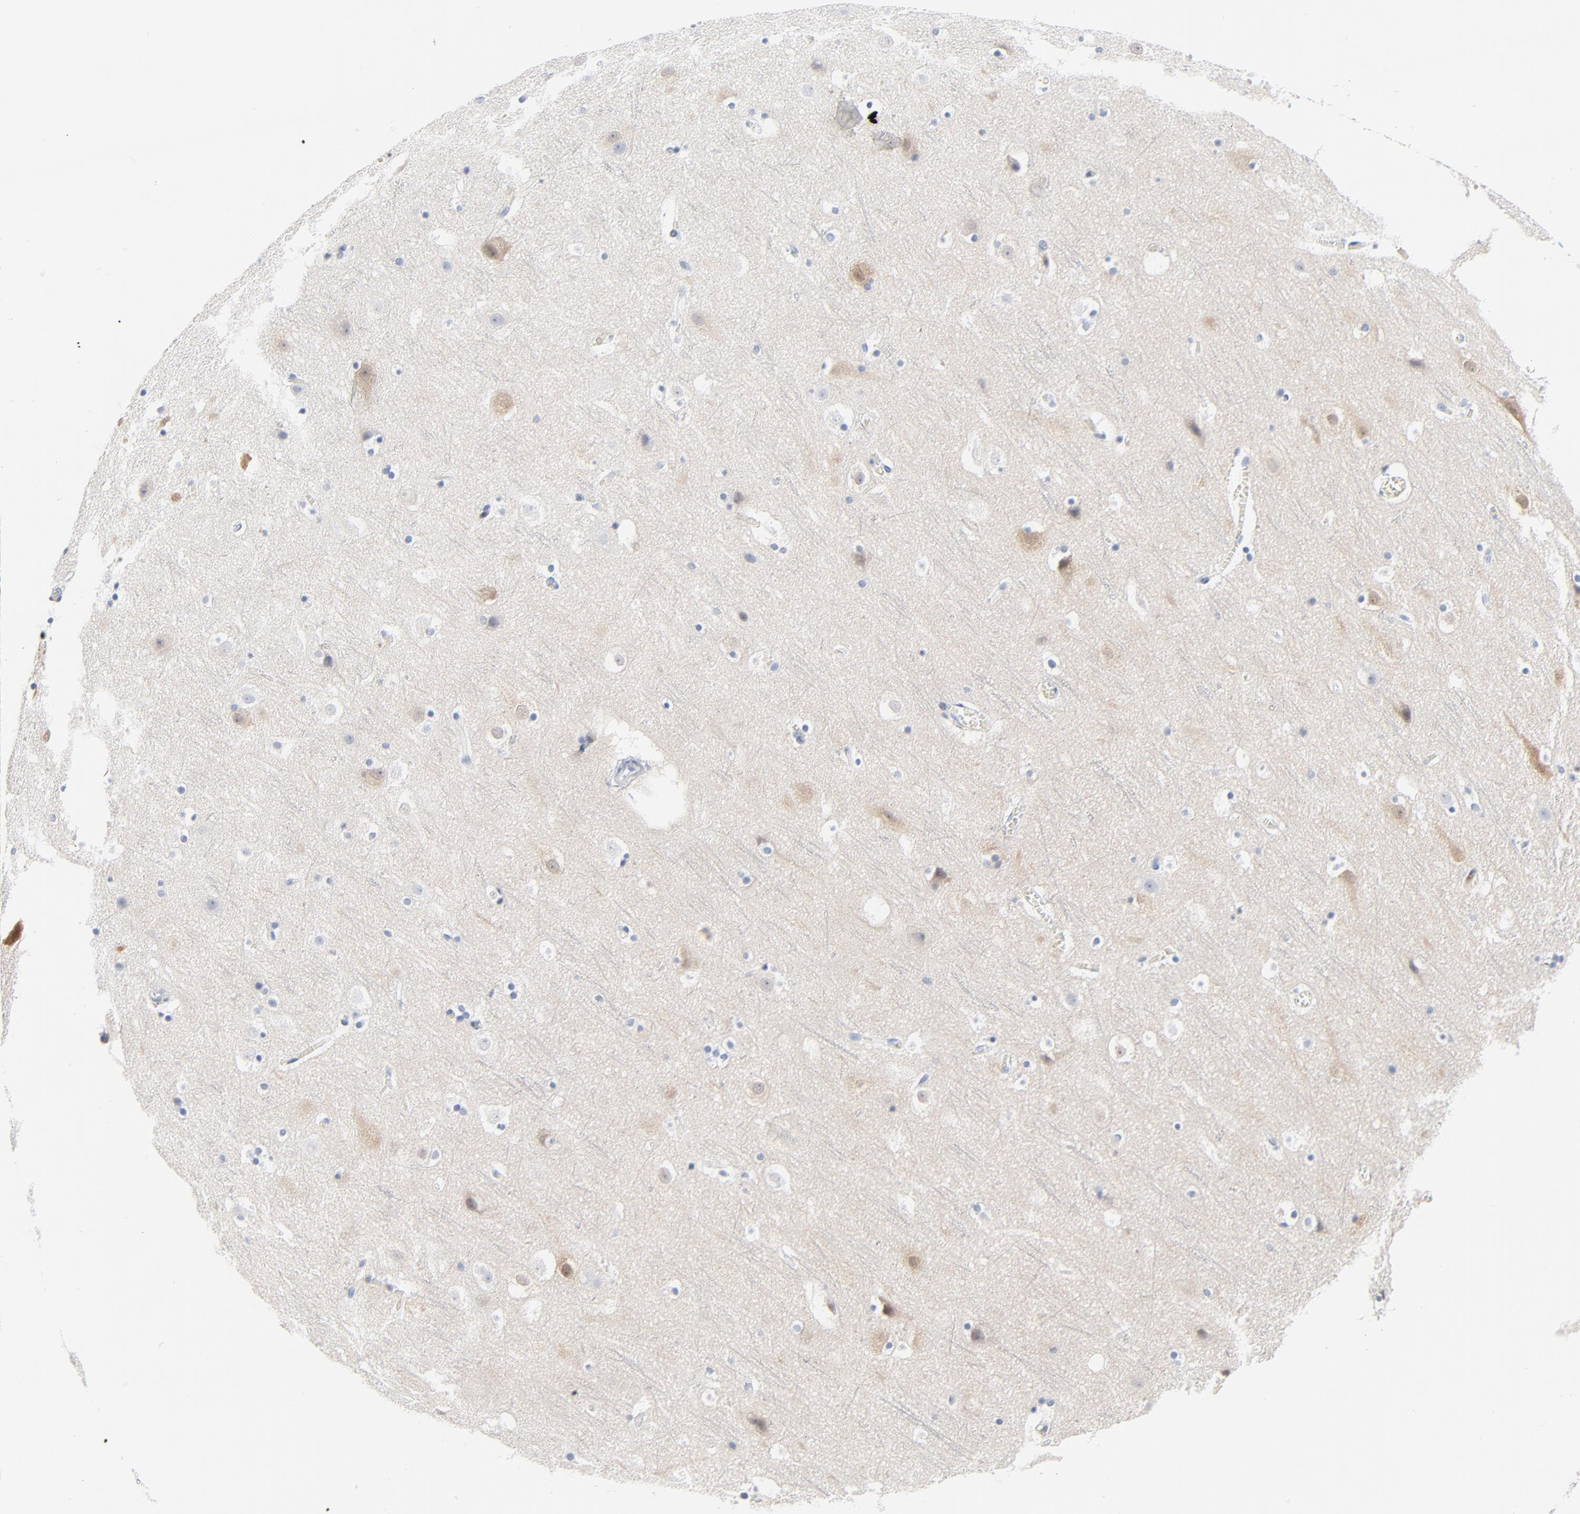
{"staining": {"intensity": "negative", "quantity": "none", "location": "none"}, "tissue": "cerebral cortex", "cell_type": "Endothelial cells", "image_type": "normal", "snomed": [{"axis": "morphology", "description": "Normal tissue, NOS"}, {"axis": "topography", "description": "Cerebral cortex"}], "caption": "This is an IHC histopathology image of normal cerebral cortex. There is no expression in endothelial cells.", "gene": "PTK2B", "patient": {"sex": "male", "age": 45}}